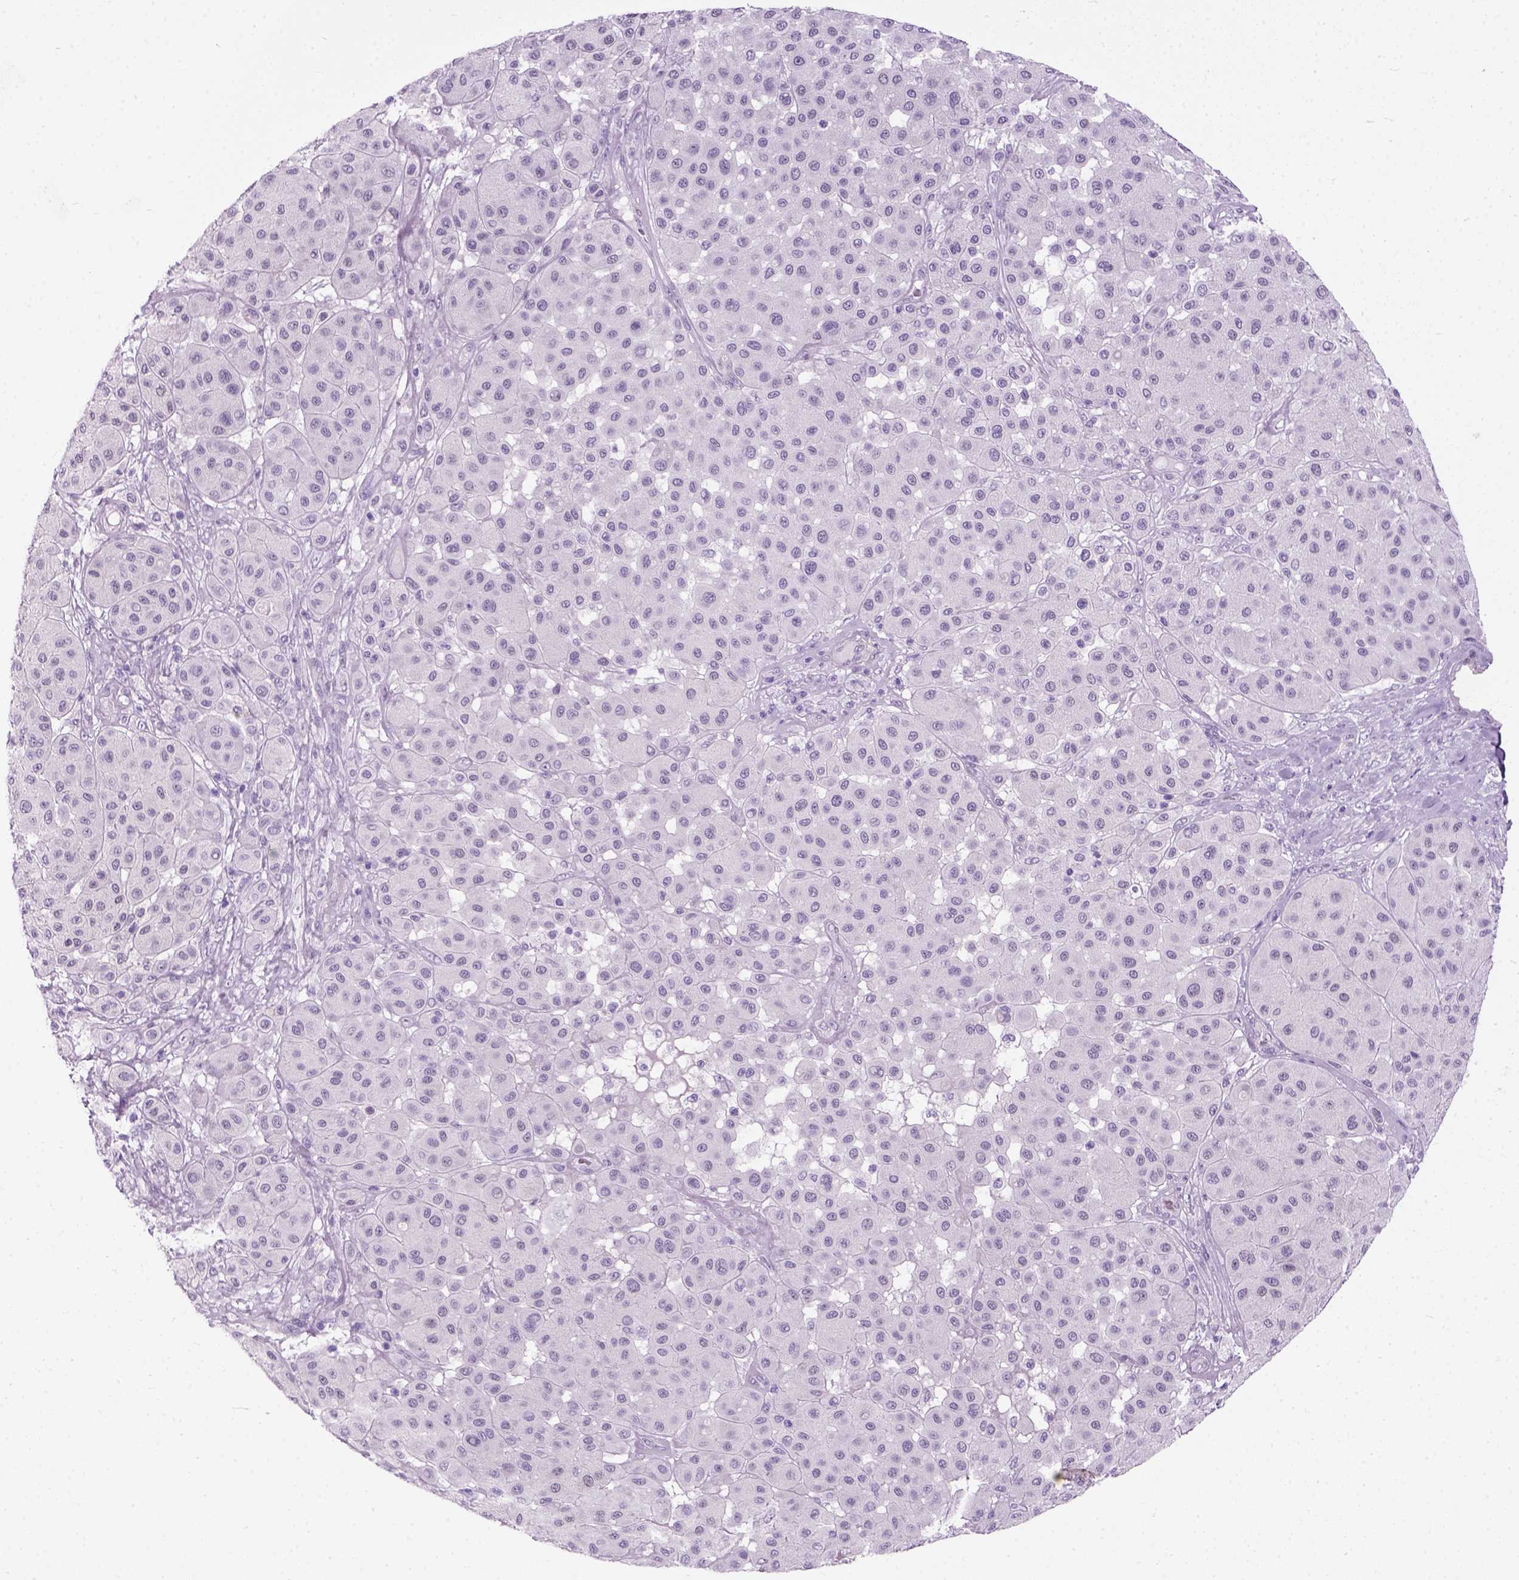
{"staining": {"intensity": "negative", "quantity": "none", "location": "none"}, "tissue": "melanoma", "cell_type": "Tumor cells", "image_type": "cancer", "snomed": [{"axis": "morphology", "description": "Malignant melanoma, Metastatic site"}, {"axis": "topography", "description": "Smooth muscle"}], "caption": "The histopathology image demonstrates no significant positivity in tumor cells of melanoma.", "gene": "AXDND1", "patient": {"sex": "male", "age": 41}}